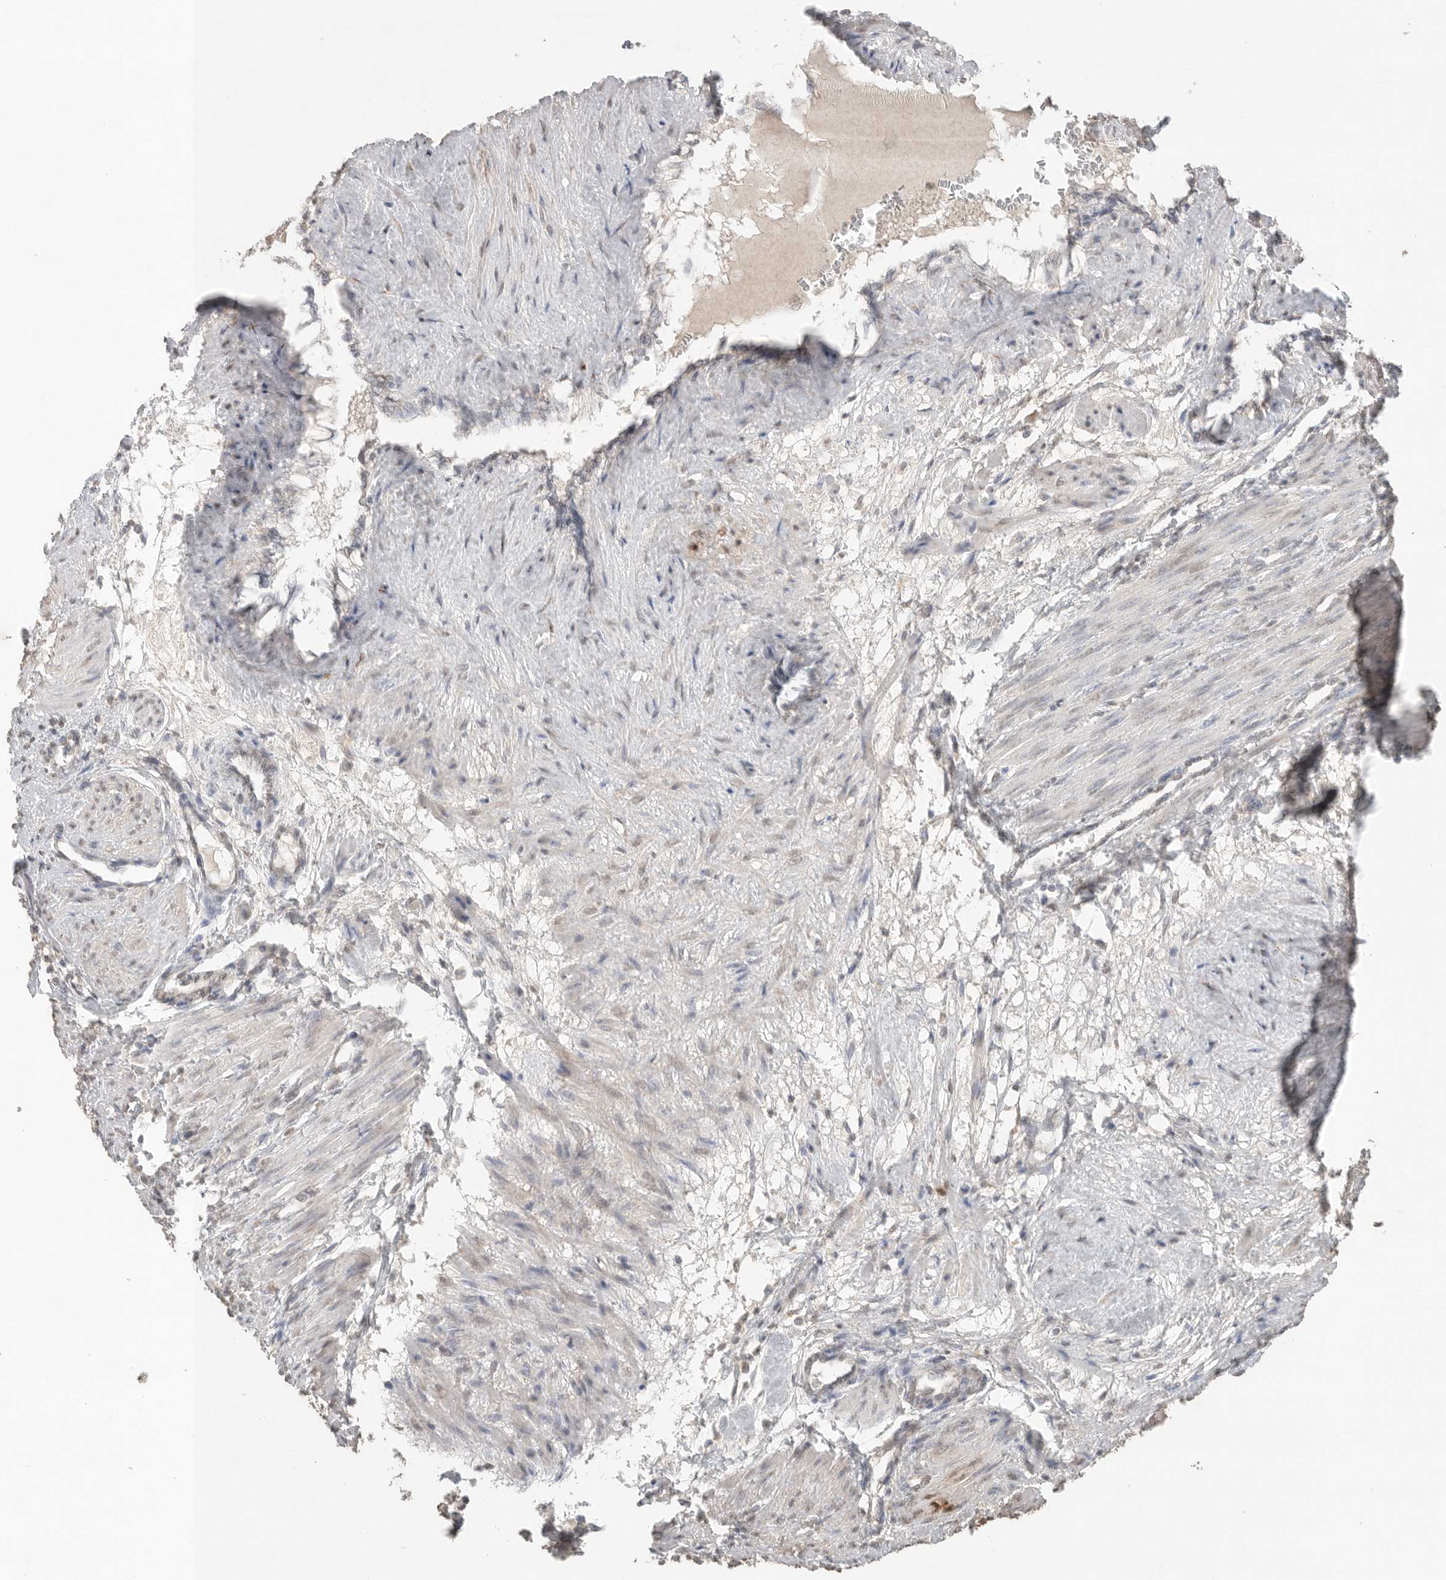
{"staining": {"intensity": "weak", "quantity": "<25%", "location": "cytoplasmic/membranous"}, "tissue": "smooth muscle", "cell_type": "Smooth muscle cells", "image_type": "normal", "snomed": [{"axis": "morphology", "description": "Normal tissue, NOS"}, {"axis": "topography", "description": "Endometrium"}], "caption": "Immunohistochemistry photomicrograph of normal smooth muscle: smooth muscle stained with DAB displays no significant protein staining in smooth muscle cells.", "gene": "KLK5", "patient": {"sex": "female", "age": 33}}